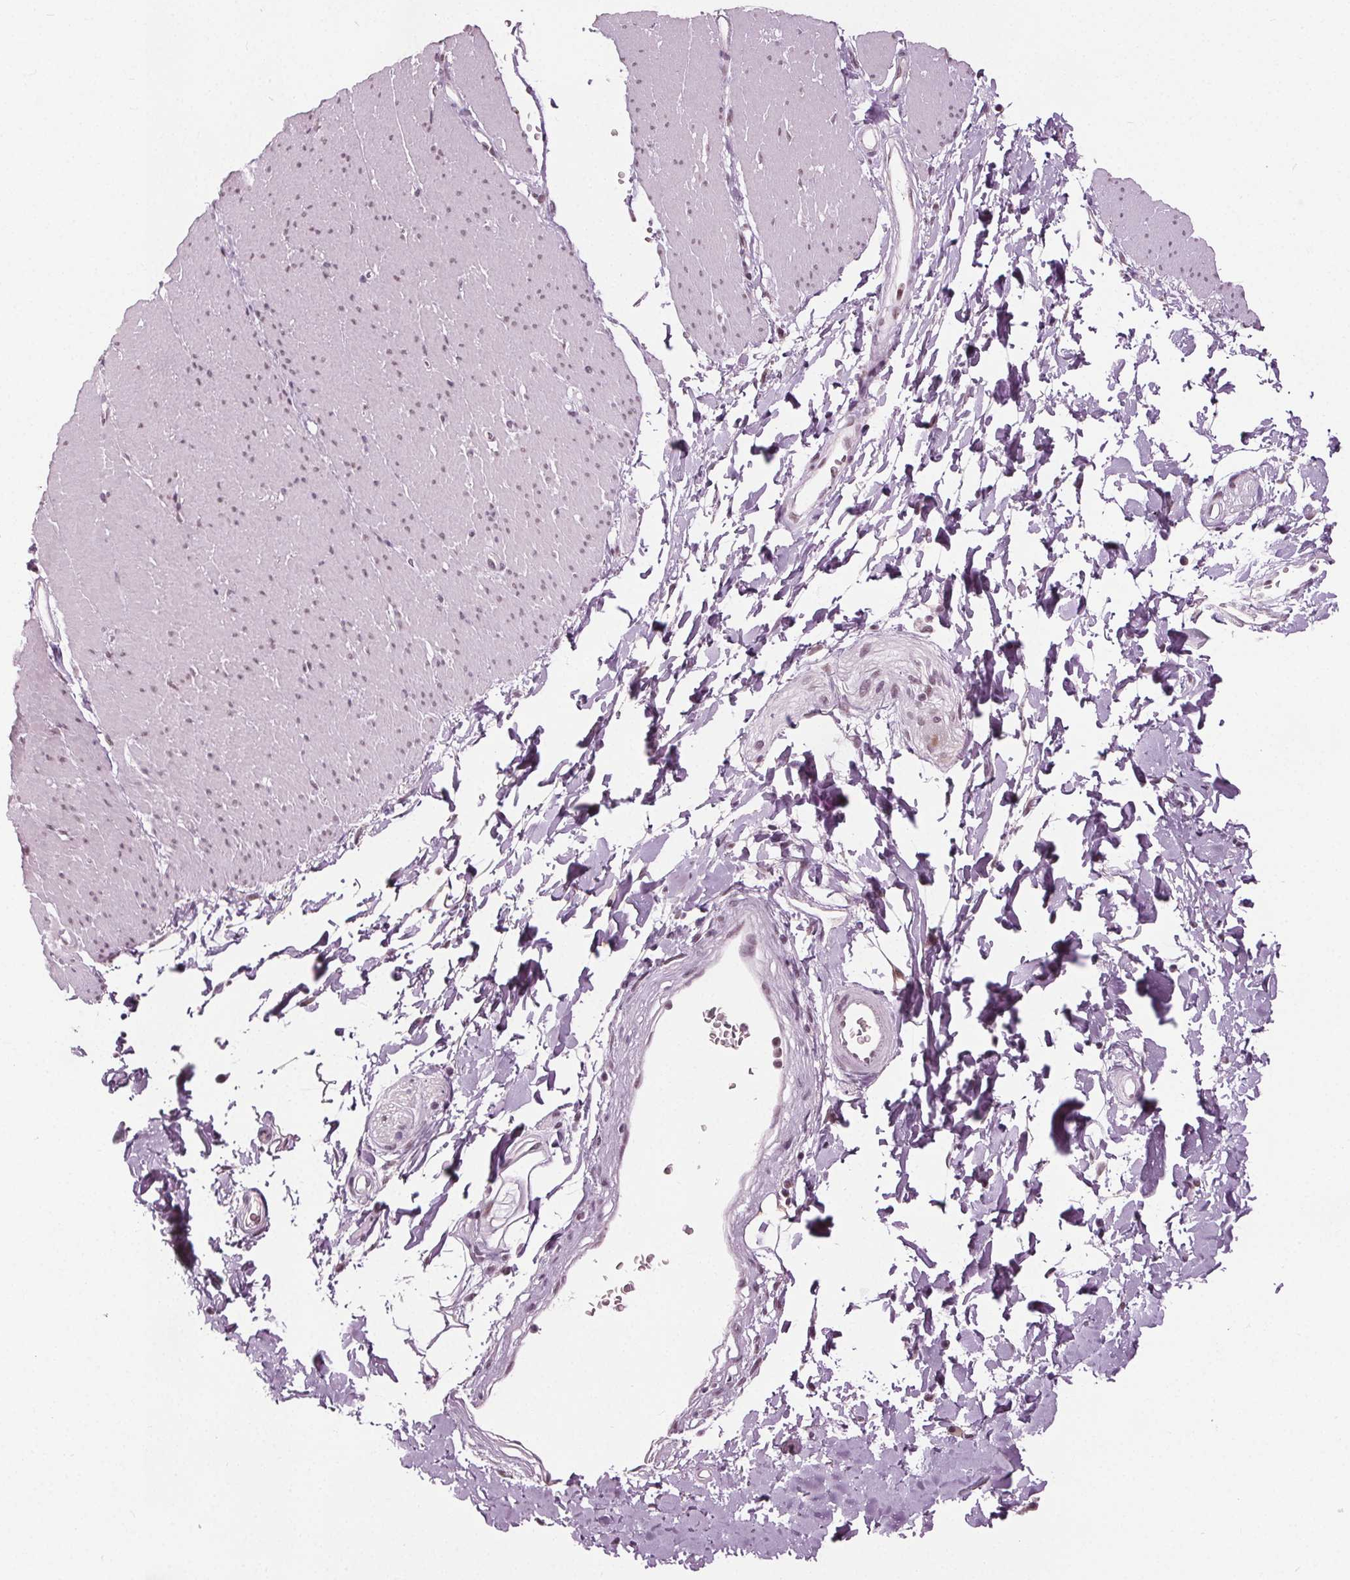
{"staining": {"intensity": "weak", "quantity": "<25%", "location": "nuclear"}, "tissue": "smooth muscle", "cell_type": "Smooth muscle cells", "image_type": "normal", "snomed": [{"axis": "morphology", "description": "Normal tissue, NOS"}, {"axis": "topography", "description": "Smooth muscle"}, {"axis": "topography", "description": "Rectum"}], "caption": "Protein analysis of benign smooth muscle reveals no significant expression in smooth muscle cells.", "gene": "IWS1", "patient": {"sex": "male", "age": 53}}